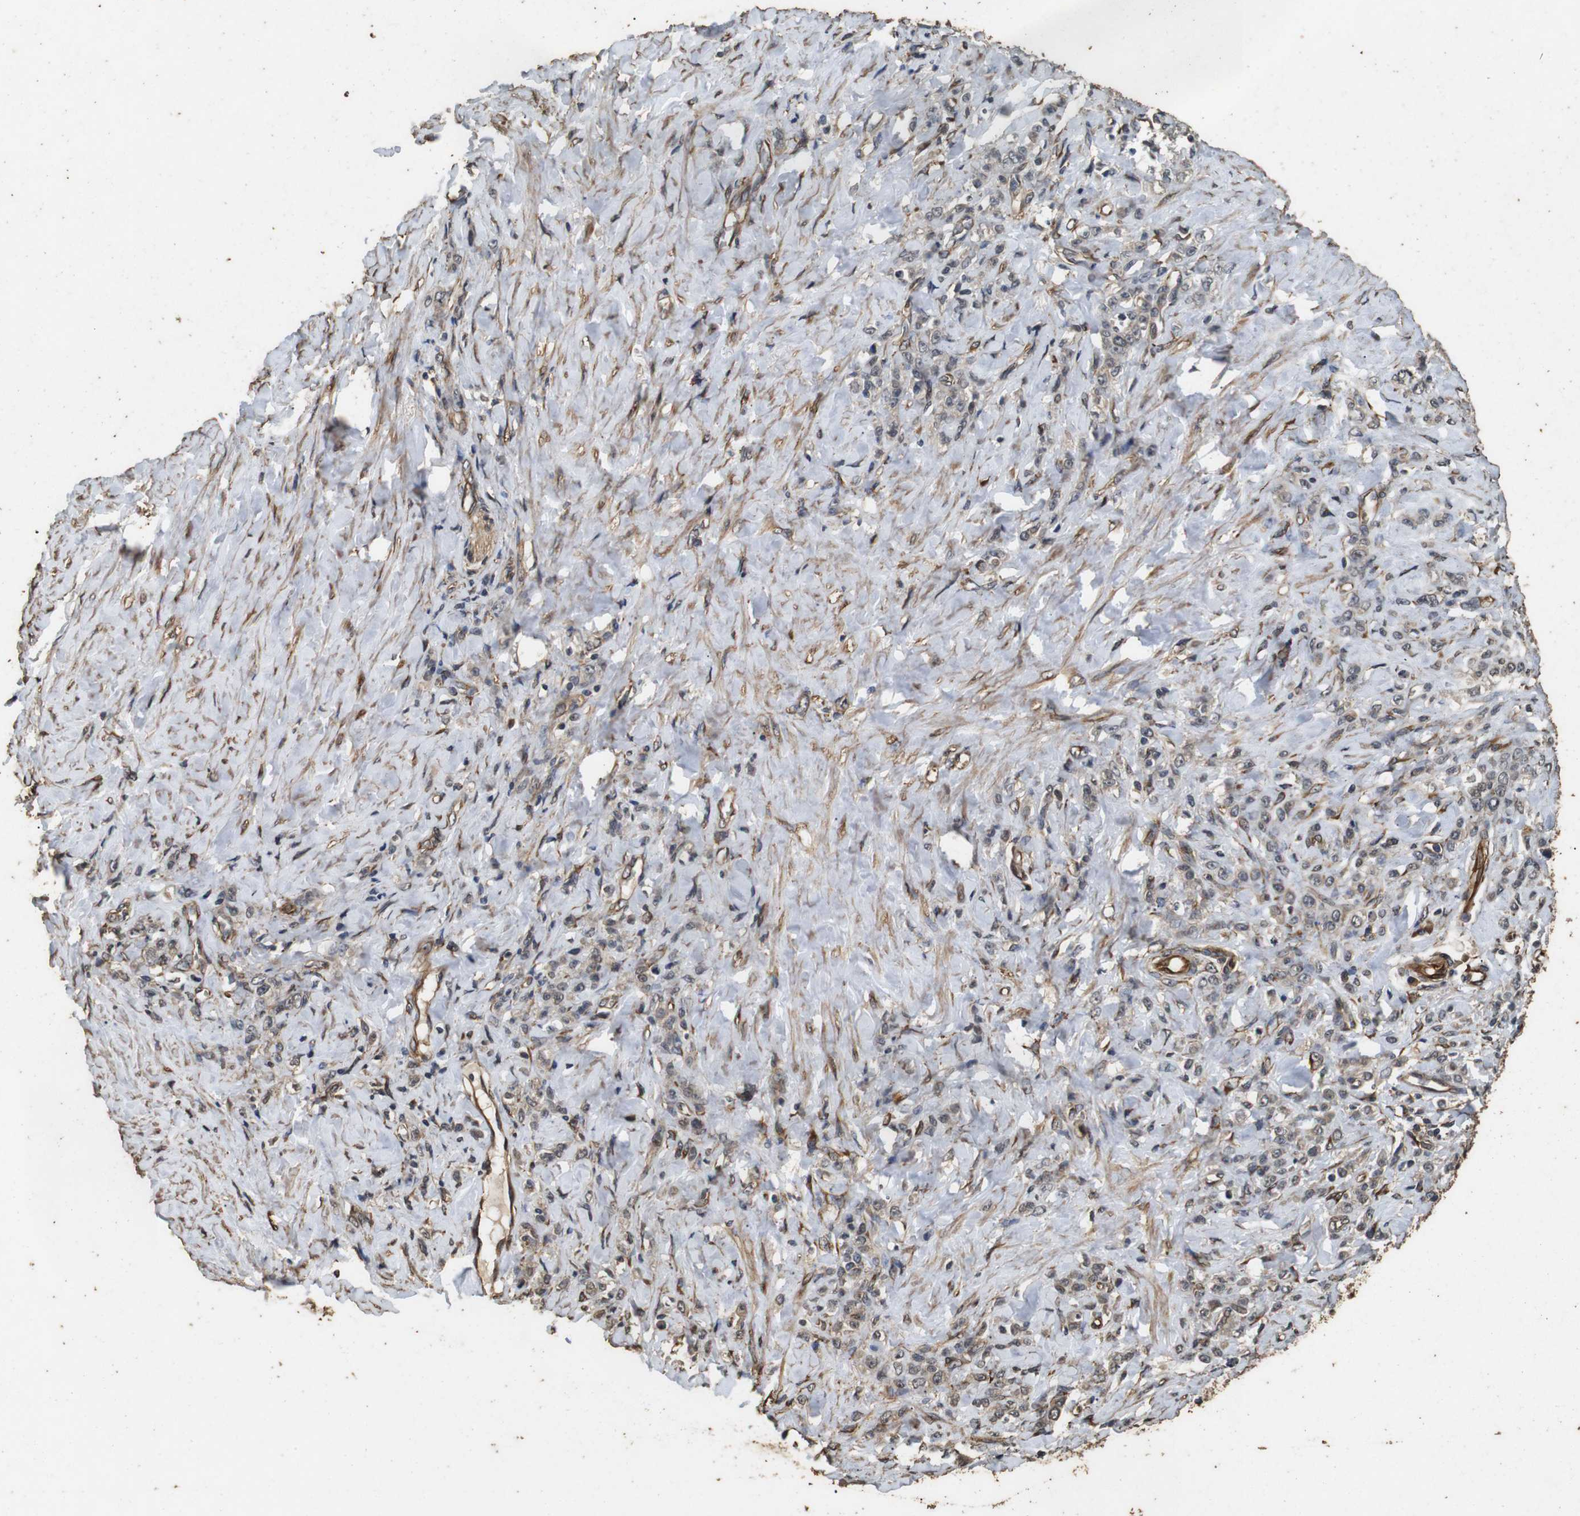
{"staining": {"intensity": "weak", "quantity": "25%-75%", "location": "cytoplasmic/membranous"}, "tissue": "stomach cancer", "cell_type": "Tumor cells", "image_type": "cancer", "snomed": [{"axis": "morphology", "description": "Adenocarcinoma, NOS"}, {"axis": "topography", "description": "Stomach"}], "caption": "DAB immunohistochemical staining of stomach cancer (adenocarcinoma) reveals weak cytoplasmic/membranous protein positivity in approximately 25%-75% of tumor cells.", "gene": "CNPY4", "patient": {"sex": "male", "age": 82}}